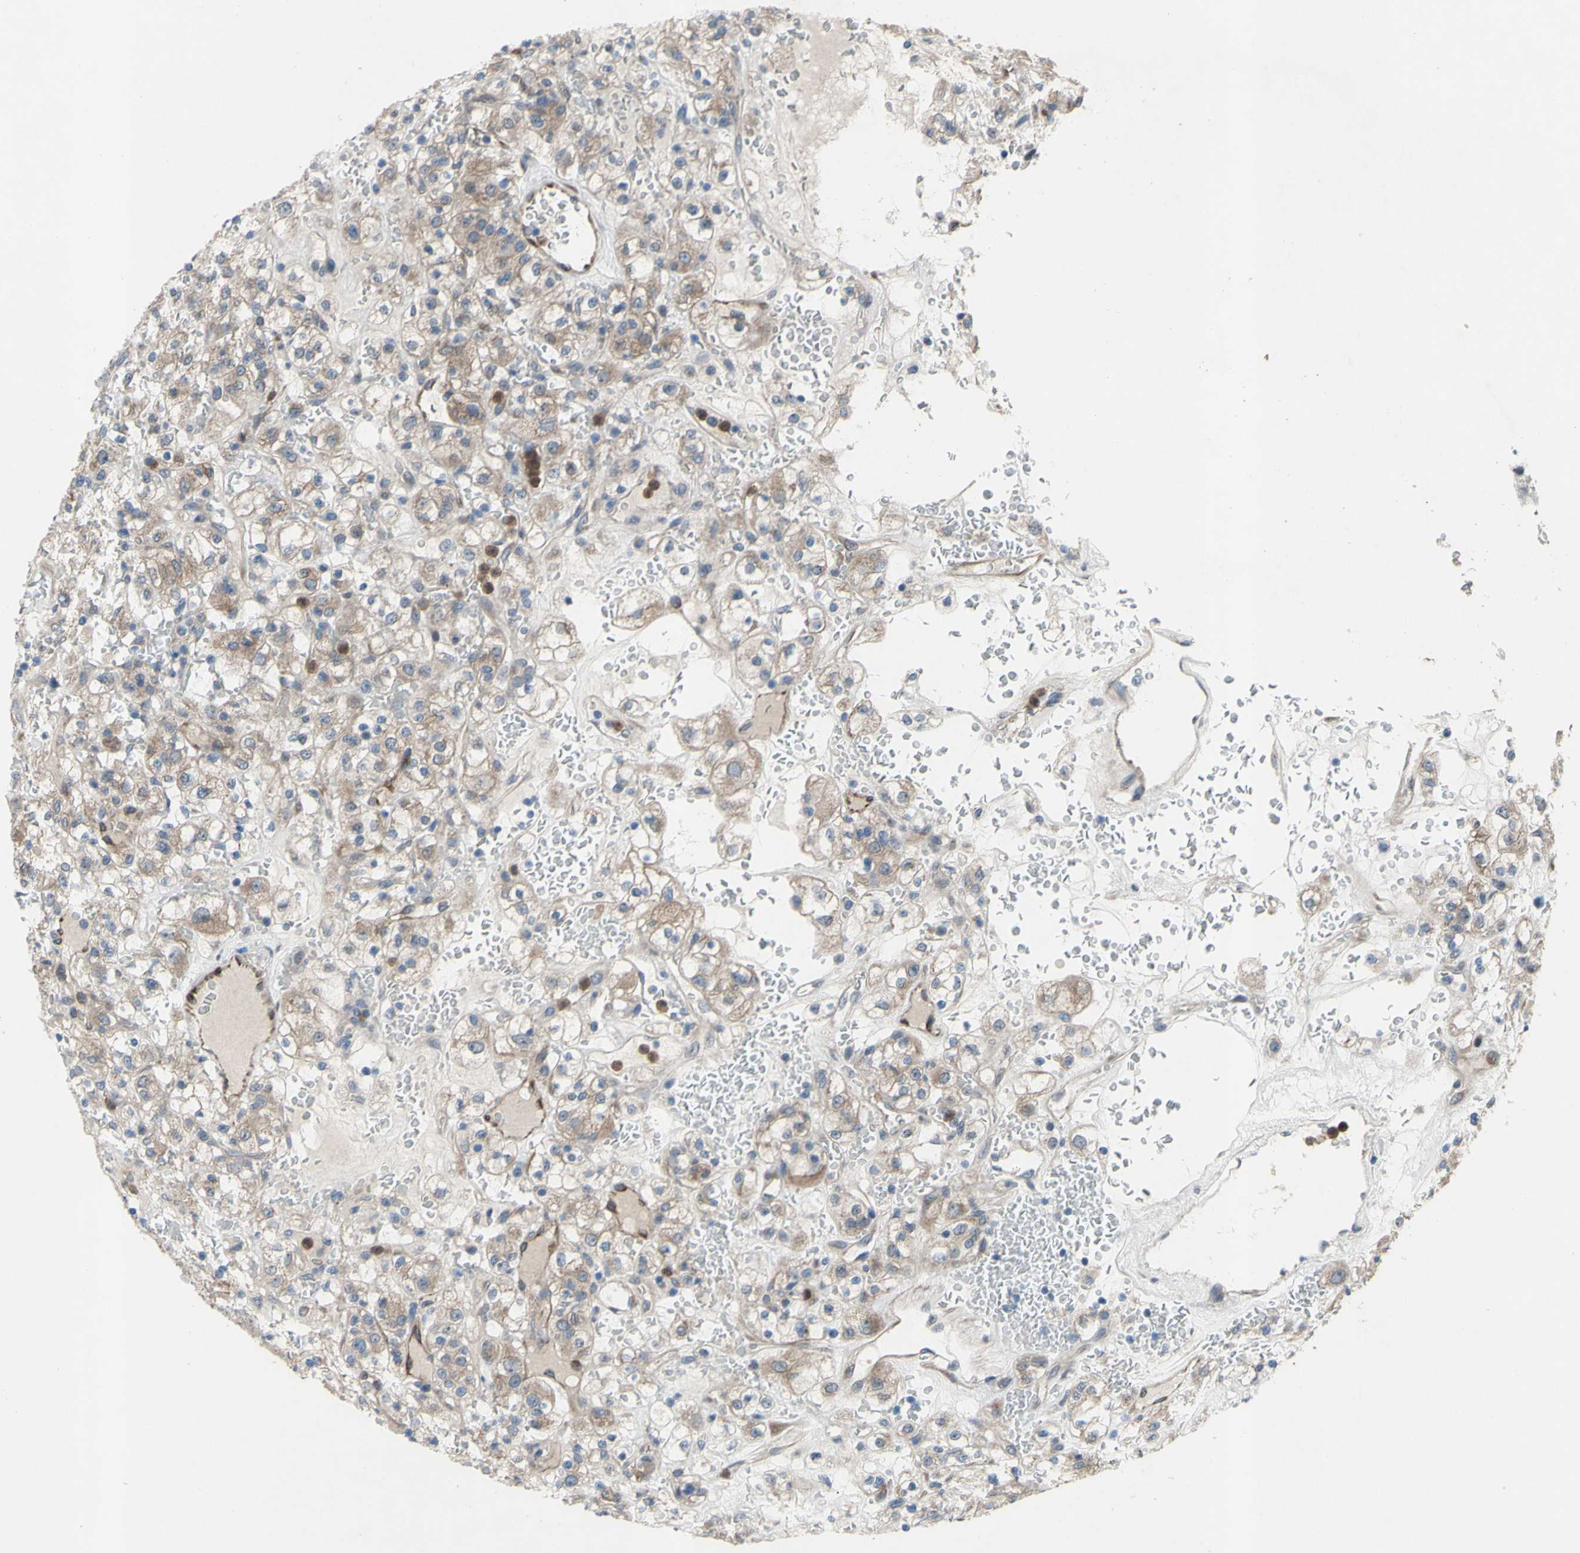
{"staining": {"intensity": "moderate", "quantity": ">75%", "location": "cytoplasmic/membranous"}, "tissue": "renal cancer", "cell_type": "Tumor cells", "image_type": "cancer", "snomed": [{"axis": "morphology", "description": "Normal tissue, NOS"}, {"axis": "morphology", "description": "Adenocarcinoma, NOS"}, {"axis": "topography", "description": "Kidney"}], "caption": "IHC image of renal adenocarcinoma stained for a protein (brown), which demonstrates medium levels of moderate cytoplasmic/membranous positivity in about >75% of tumor cells.", "gene": "GRAMD2B", "patient": {"sex": "female", "age": 72}}